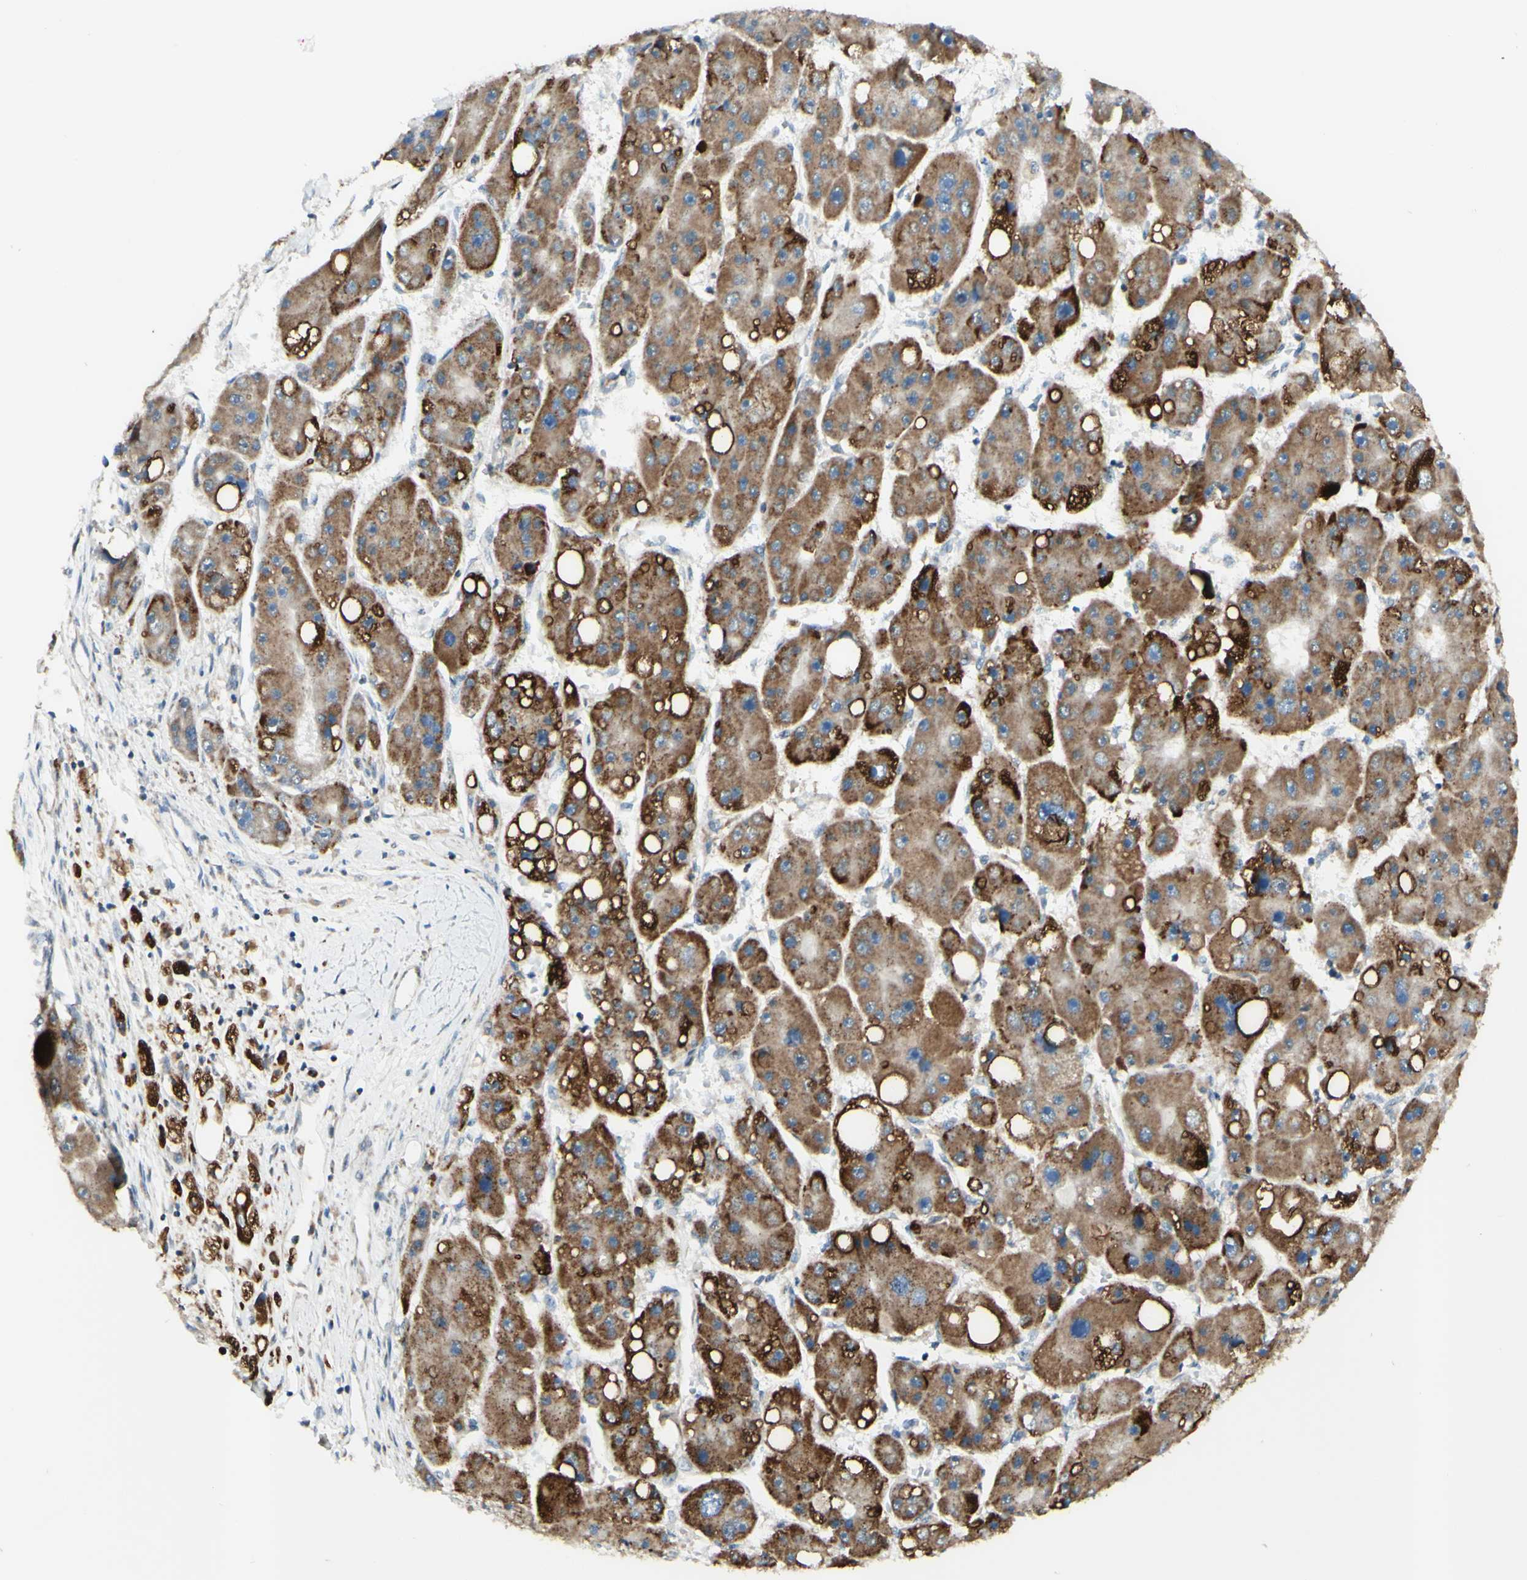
{"staining": {"intensity": "moderate", "quantity": ">75%", "location": "cytoplasmic/membranous"}, "tissue": "liver cancer", "cell_type": "Tumor cells", "image_type": "cancer", "snomed": [{"axis": "morphology", "description": "Carcinoma, Hepatocellular, NOS"}, {"axis": "topography", "description": "Liver"}], "caption": "Immunohistochemistry (IHC) (DAB (3,3'-diaminobenzidine)) staining of hepatocellular carcinoma (liver) reveals moderate cytoplasmic/membranous protein expression in about >75% of tumor cells. Using DAB (brown) and hematoxylin (blue) stains, captured at high magnification using brightfield microscopy.", "gene": "DHRS3", "patient": {"sex": "female", "age": 61}}